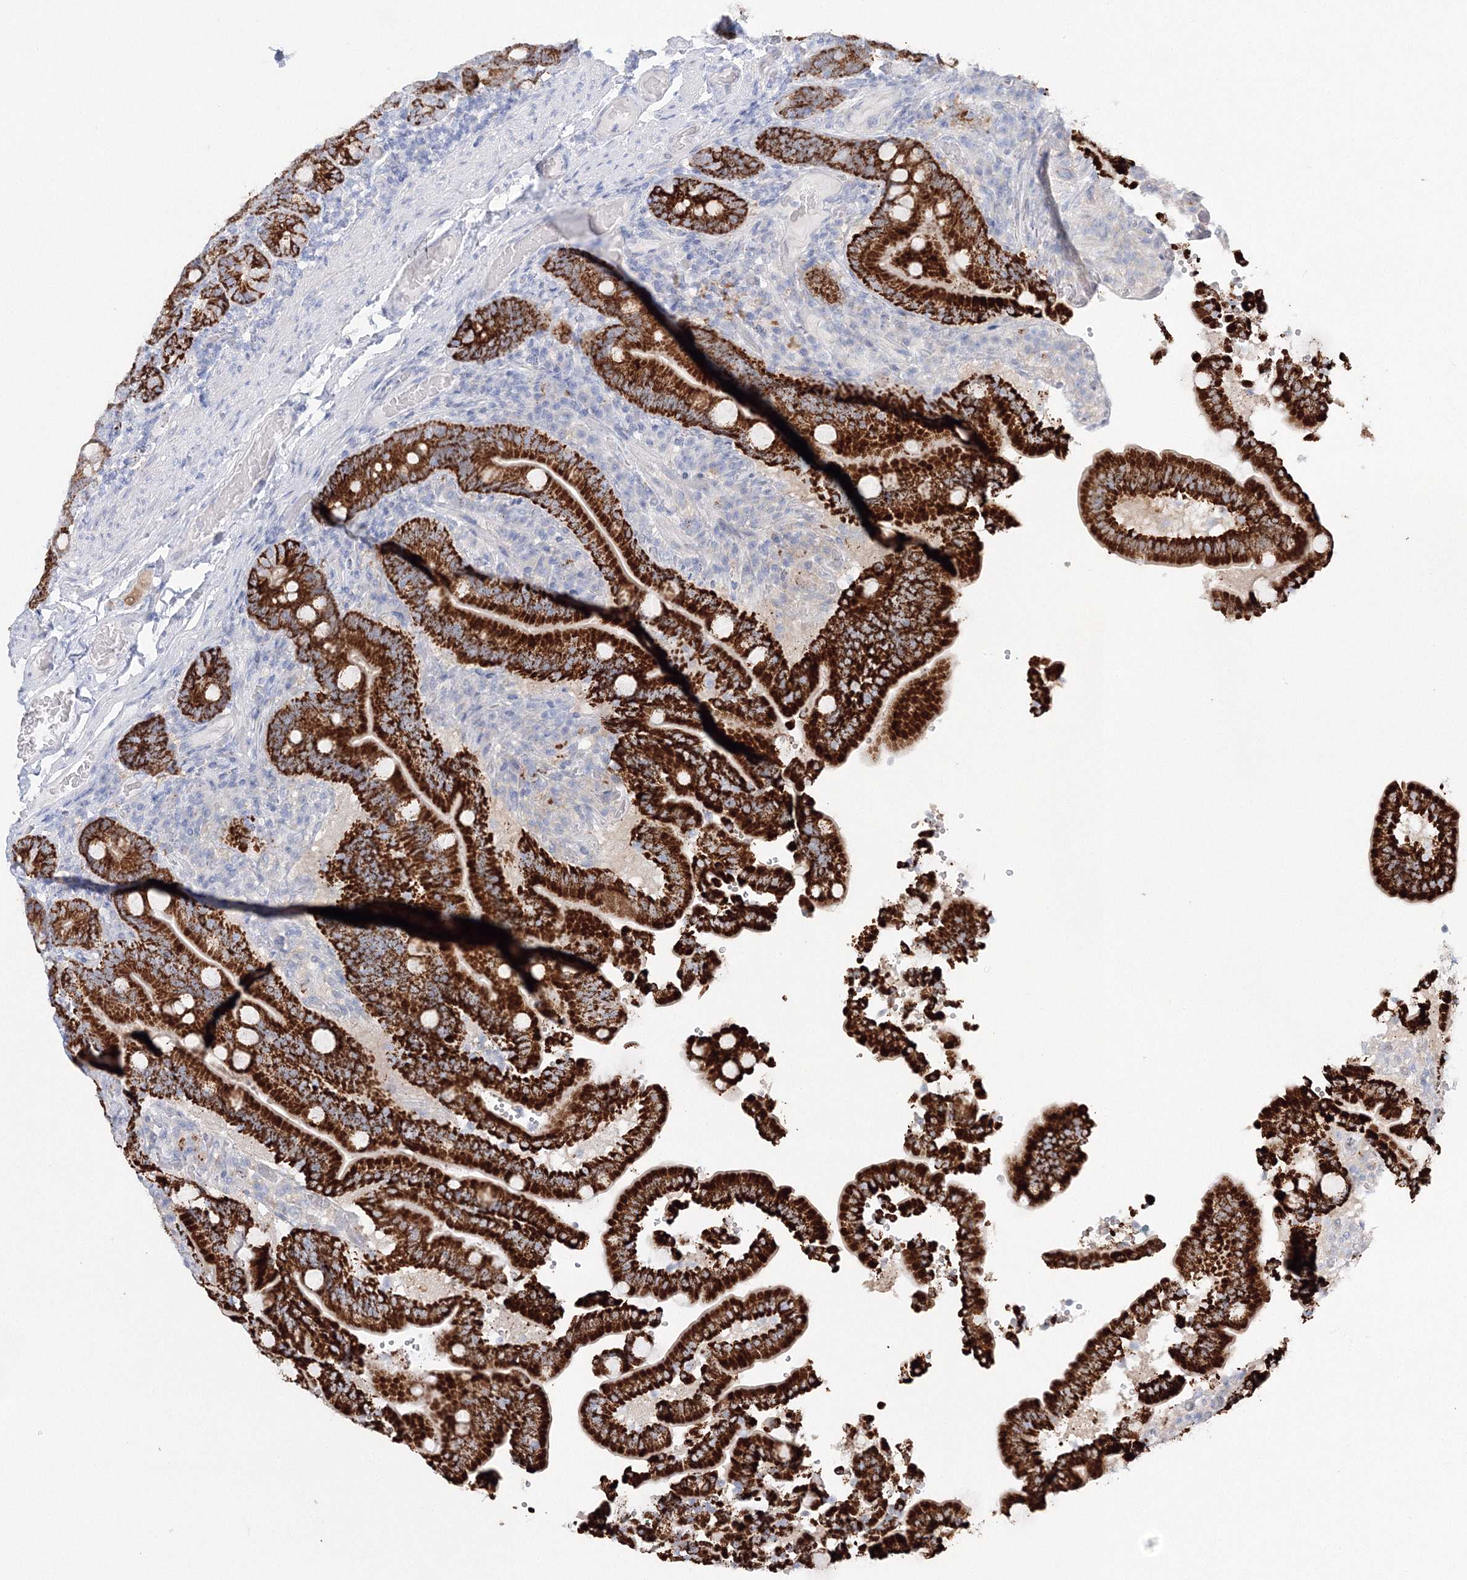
{"staining": {"intensity": "strong", "quantity": ">75%", "location": "cytoplasmic/membranous"}, "tissue": "duodenum", "cell_type": "Glandular cells", "image_type": "normal", "snomed": [{"axis": "morphology", "description": "Normal tissue, NOS"}, {"axis": "topography", "description": "Duodenum"}], "caption": "Protein expression analysis of unremarkable human duodenum reveals strong cytoplasmic/membranous expression in approximately >75% of glandular cells. (Stains: DAB (3,3'-diaminobenzidine) in brown, nuclei in blue, Microscopy: brightfield microscopy at high magnification).", "gene": "HMGCS1", "patient": {"sex": "female", "age": 62}}